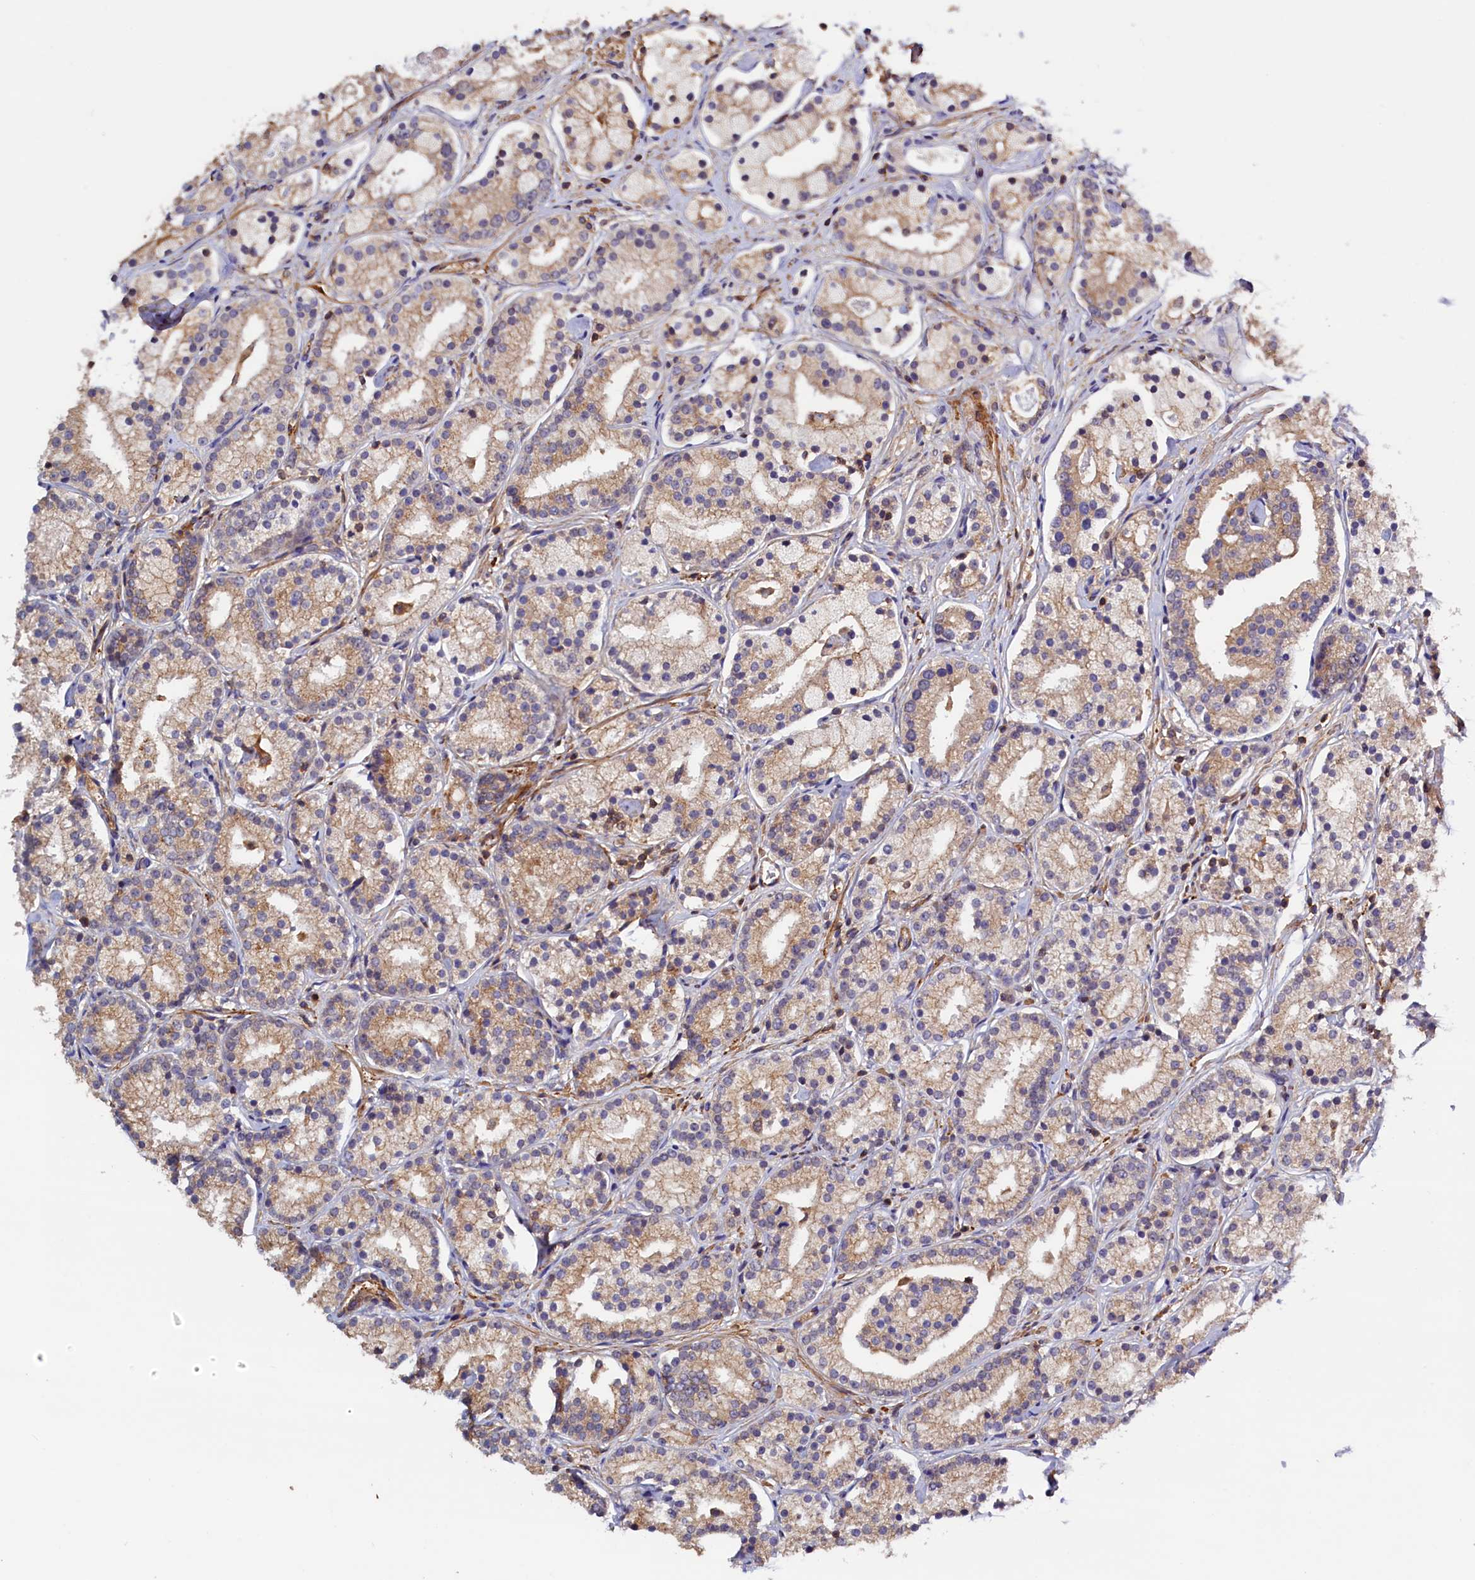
{"staining": {"intensity": "weak", "quantity": ">75%", "location": "cytoplasmic/membranous"}, "tissue": "prostate cancer", "cell_type": "Tumor cells", "image_type": "cancer", "snomed": [{"axis": "morphology", "description": "Adenocarcinoma, High grade"}, {"axis": "topography", "description": "Prostate"}], "caption": "IHC histopathology image of neoplastic tissue: human prostate cancer stained using immunohistochemistry demonstrates low levels of weak protein expression localized specifically in the cytoplasmic/membranous of tumor cells, appearing as a cytoplasmic/membranous brown color.", "gene": "DUOXA1", "patient": {"sex": "male", "age": 69}}